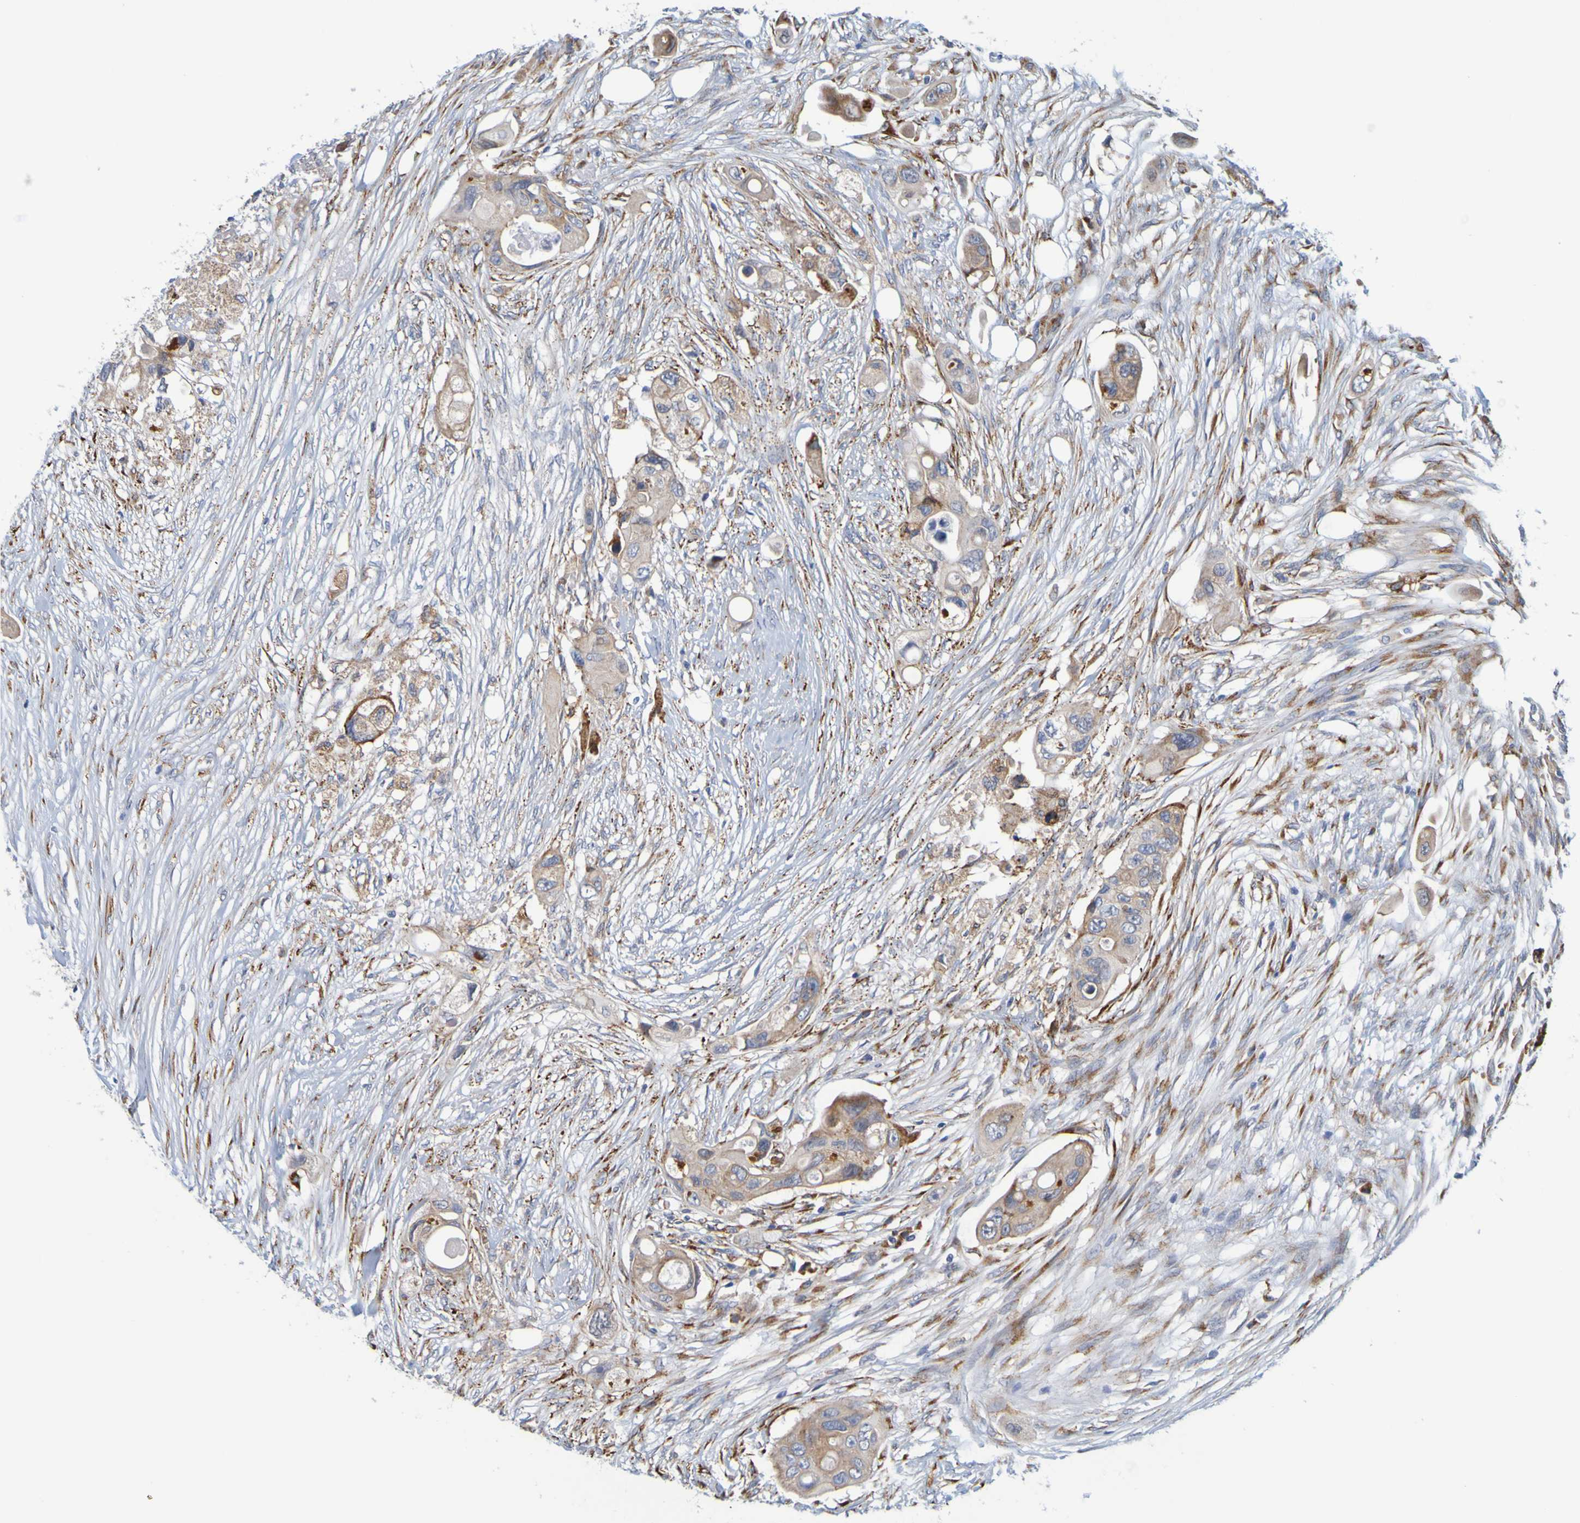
{"staining": {"intensity": "moderate", "quantity": ">75%", "location": "cytoplasmic/membranous"}, "tissue": "colorectal cancer", "cell_type": "Tumor cells", "image_type": "cancer", "snomed": [{"axis": "morphology", "description": "Adenocarcinoma, NOS"}, {"axis": "topography", "description": "Colon"}], "caption": "A medium amount of moderate cytoplasmic/membranous positivity is identified in approximately >75% of tumor cells in adenocarcinoma (colorectal) tissue. (Brightfield microscopy of DAB IHC at high magnification).", "gene": "SIL1", "patient": {"sex": "female", "age": 57}}